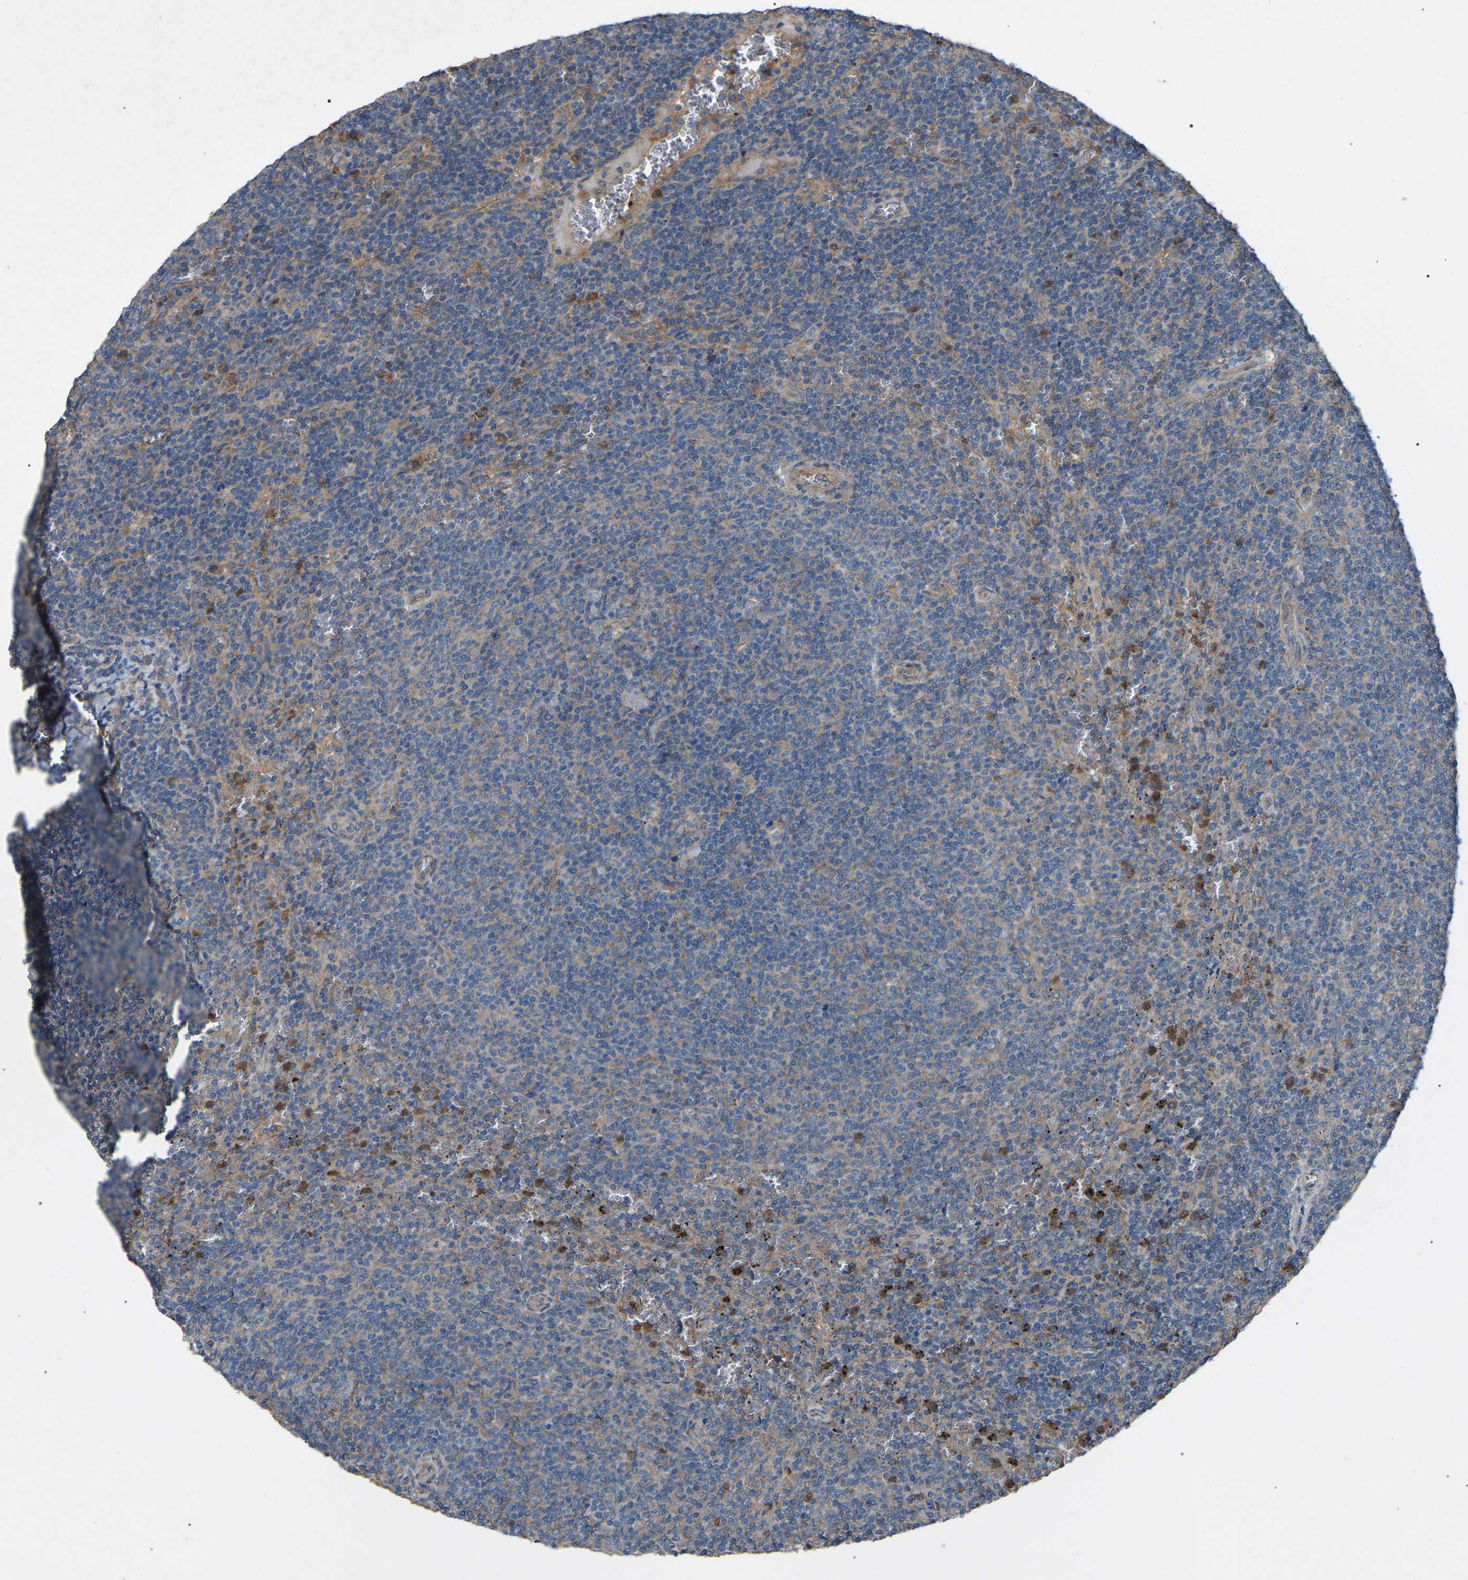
{"staining": {"intensity": "moderate", "quantity": "25%-75%", "location": "cytoplasmic/membranous"}, "tissue": "lymphoma", "cell_type": "Tumor cells", "image_type": "cancer", "snomed": [{"axis": "morphology", "description": "Malignant lymphoma, non-Hodgkin's type, Low grade"}, {"axis": "topography", "description": "Spleen"}], "caption": "Malignant lymphoma, non-Hodgkin's type (low-grade) stained with a protein marker demonstrates moderate staining in tumor cells.", "gene": "AIMP1", "patient": {"sex": "female", "age": 50}}